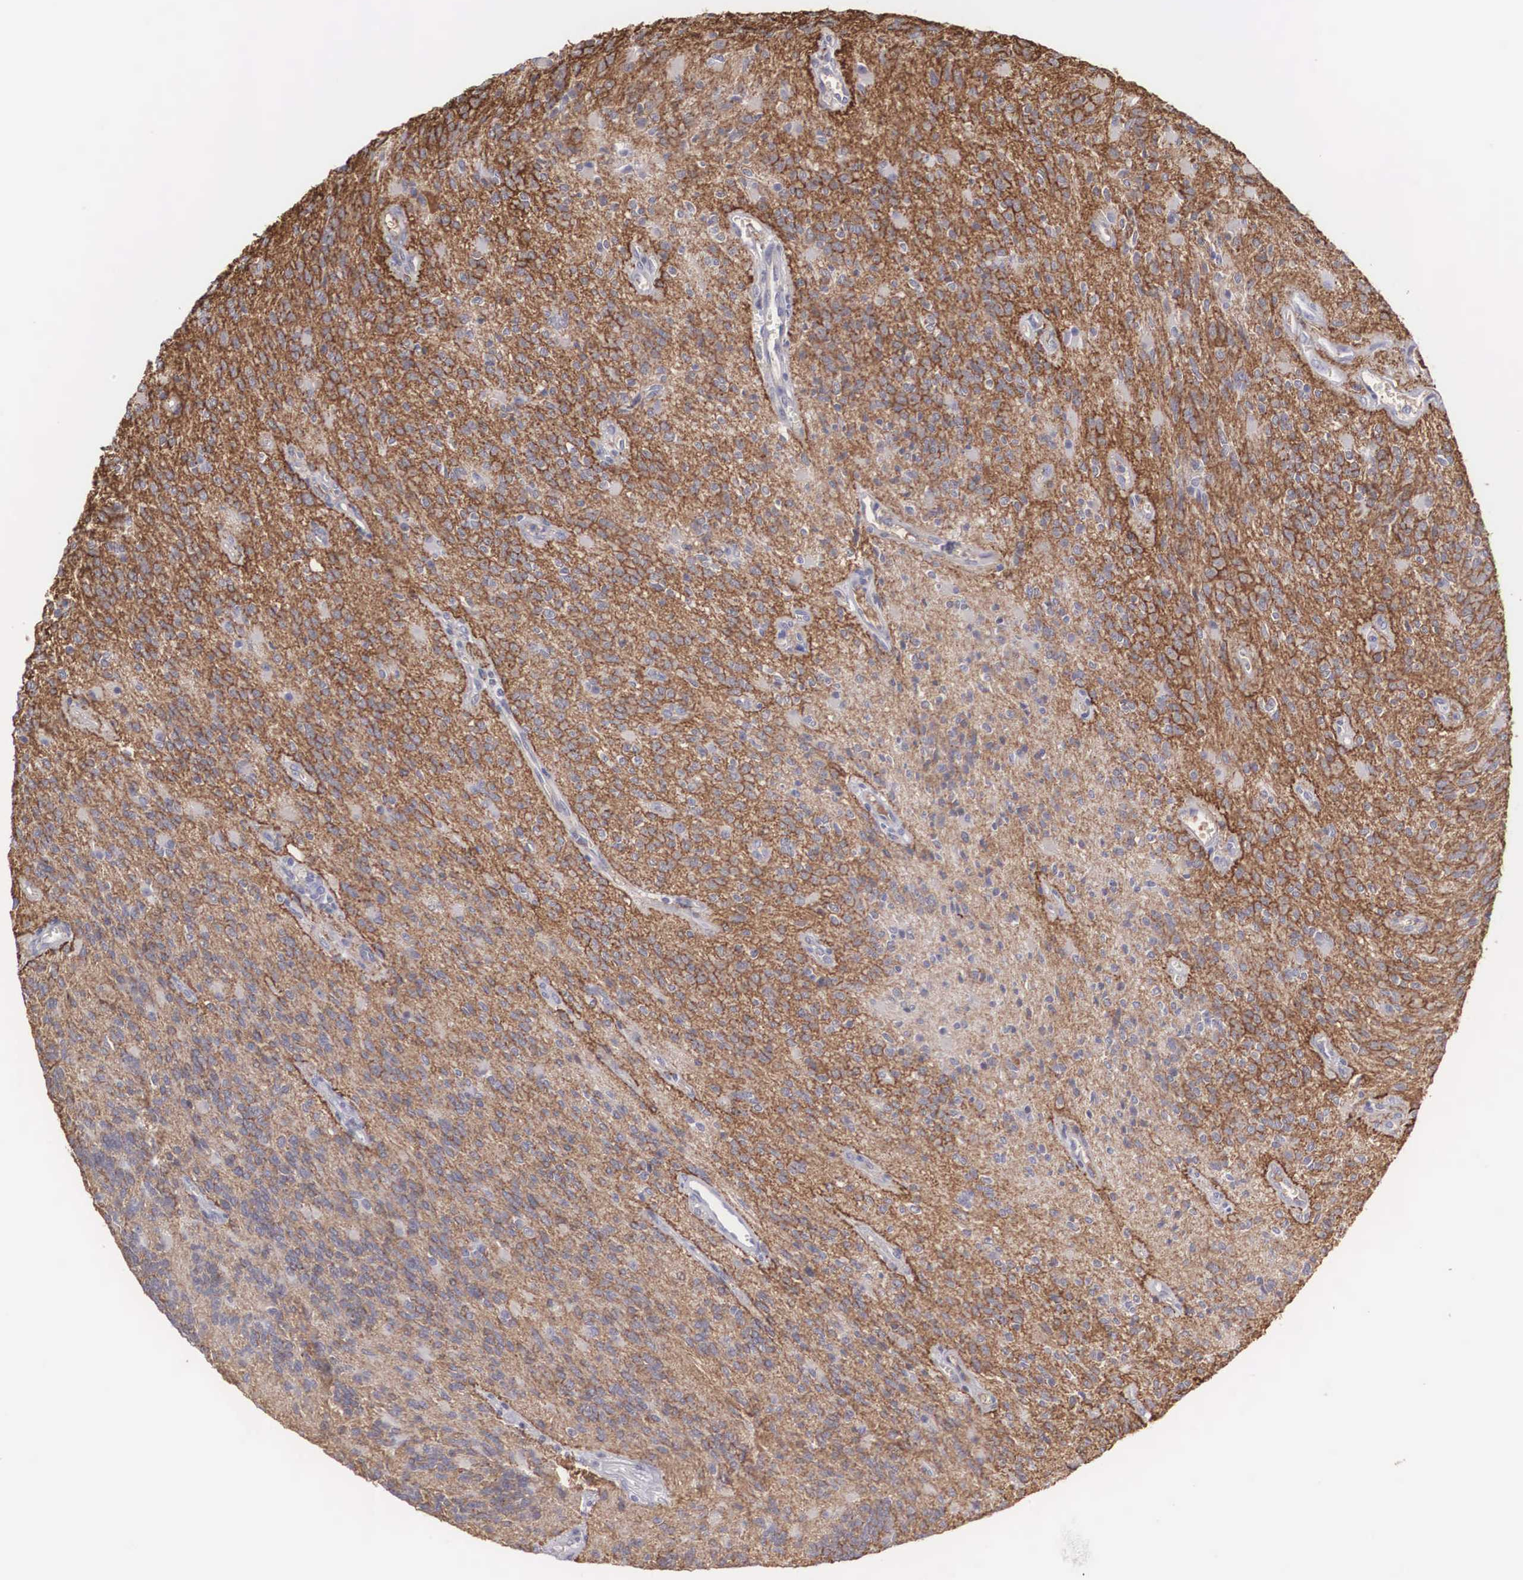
{"staining": {"intensity": "strong", "quantity": ">75%", "location": "cytoplasmic/membranous"}, "tissue": "glioma", "cell_type": "Tumor cells", "image_type": "cancer", "snomed": [{"axis": "morphology", "description": "Glioma, malignant, Low grade"}, {"axis": "topography", "description": "Brain"}], "caption": "Malignant low-grade glioma tissue reveals strong cytoplasmic/membranous positivity in about >75% of tumor cells", "gene": "RBPJ", "patient": {"sex": "female", "age": 15}}